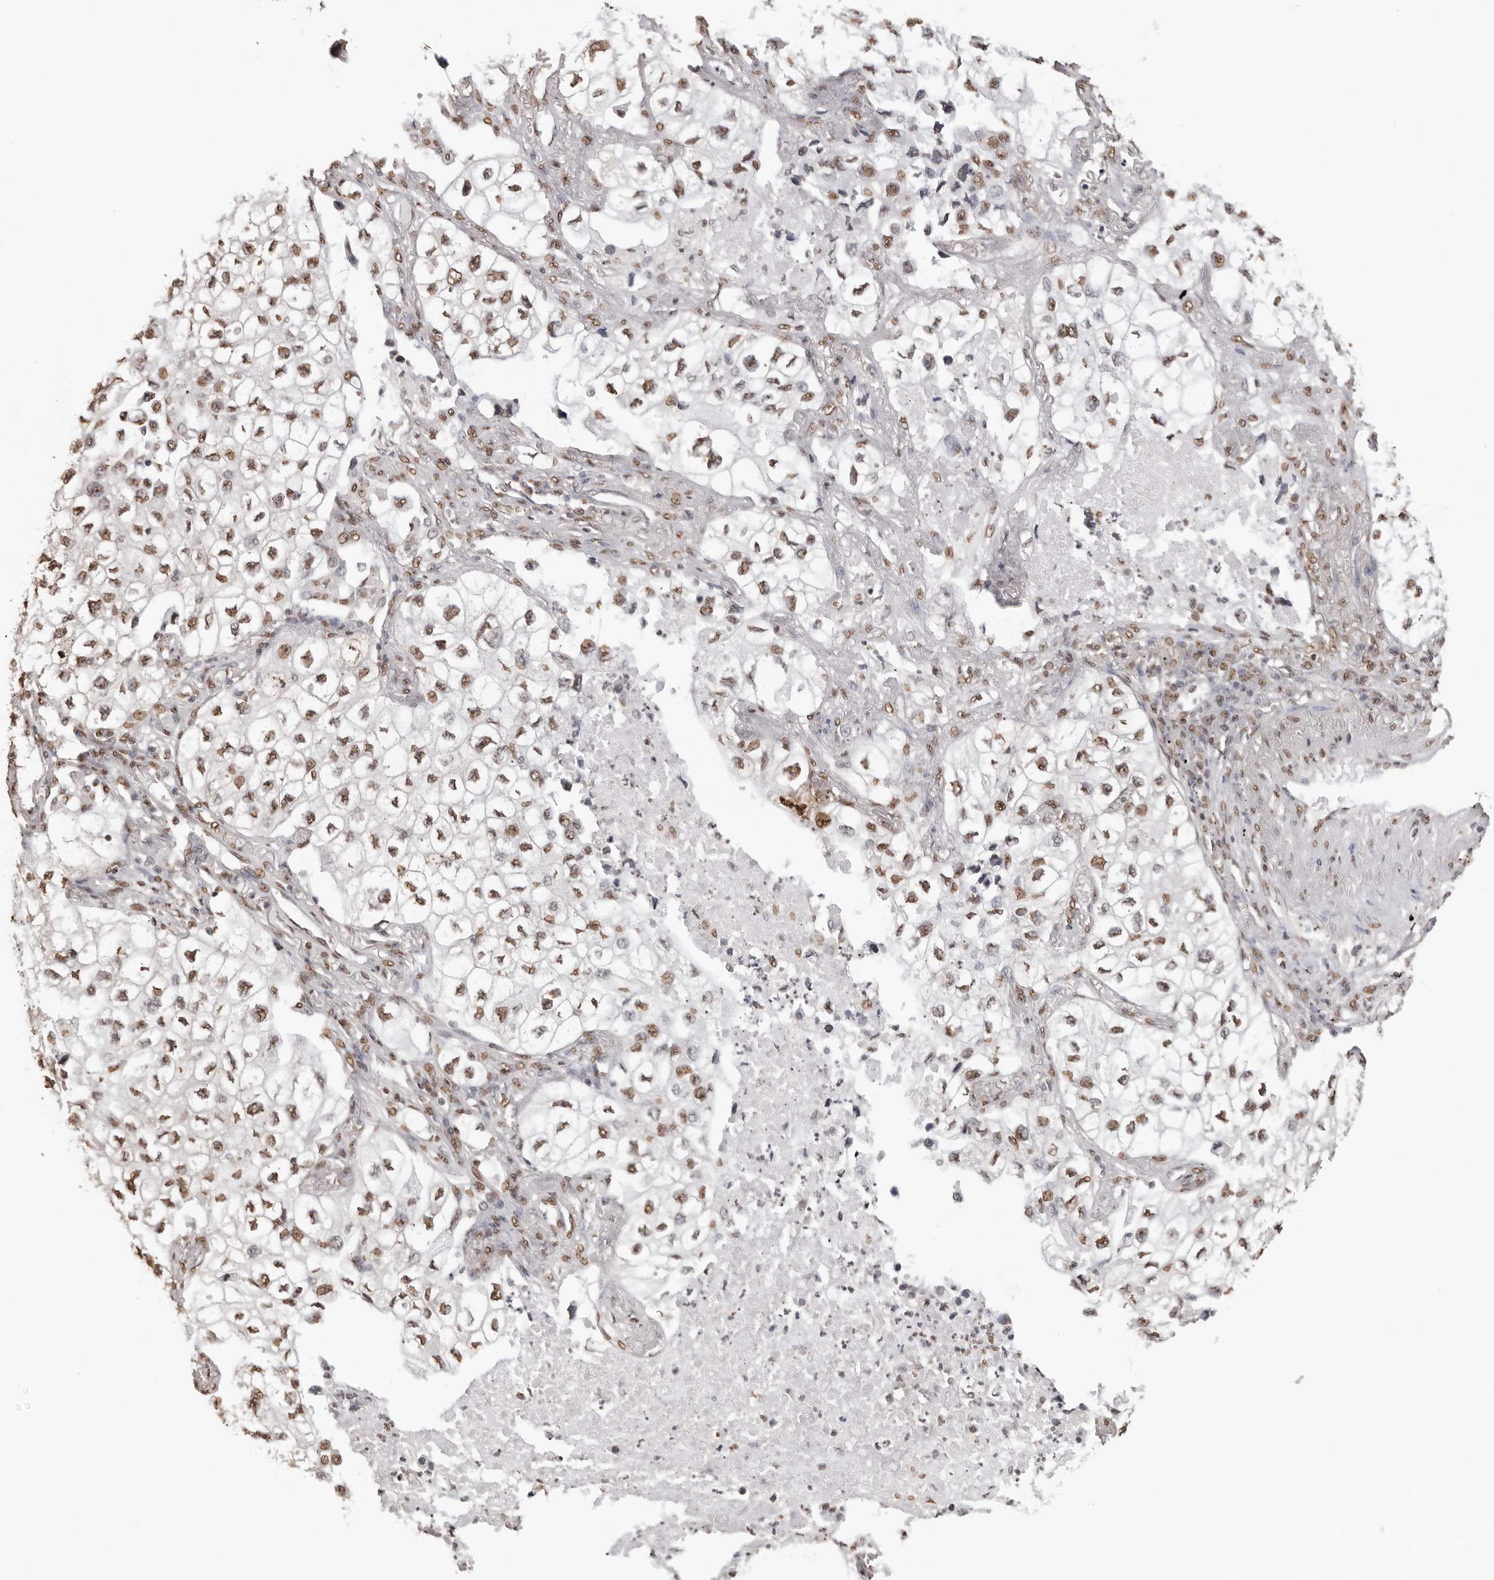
{"staining": {"intensity": "moderate", "quantity": ">75%", "location": "nuclear"}, "tissue": "lung cancer", "cell_type": "Tumor cells", "image_type": "cancer", "snomed": [{"axis": "morphology", "description": "Adenocarcinoma, NOS"}, {"axis": "topography", "description": "Lung"}], "caption": "A medium amount of moderate nuclear staining is identified in about >75% of tumor cells in lung cancer (adenocarcinoma) tissue.", "gene": "OLIG3", "patient": {"sex": "male", "age": 63}}